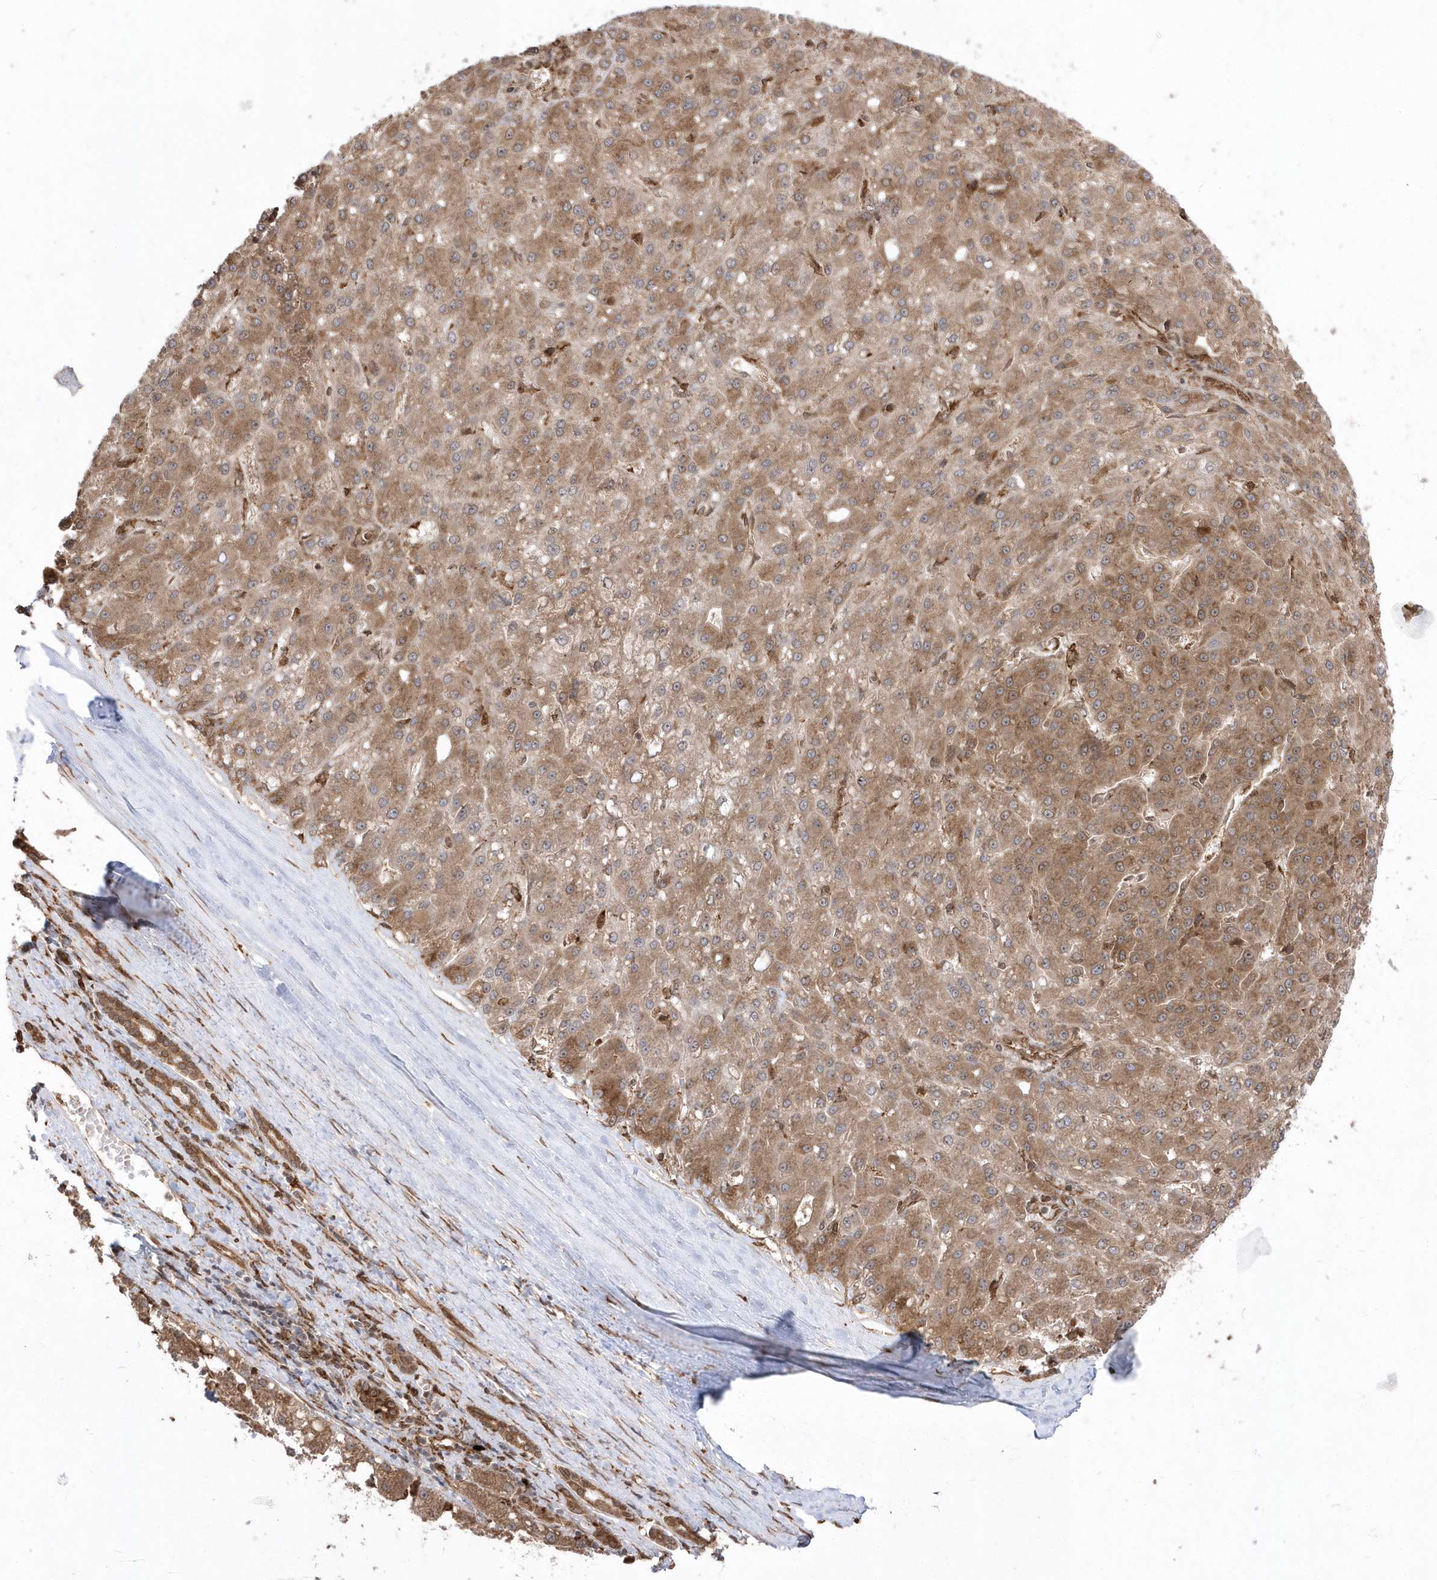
{"staining": {"intensity": "moderate", "quantity": ">75%", "location": "cytoplasmic/membranous"}, "tissue": "liver cancer", "cell_type": "Tumor cells", "image_type": "cancer", "snomed": [{"axis": "morphology", "description": "Carcinoma, Hepatocellular, NOS"}, {"axis": "topography", "description": "Liver"}], "caption": "This is a histology image of IHC staining of liver hepatocellular carcinoma, which shows moderate staining in the cytoplasmic/membranous of tumor cells.", "gene": "EPC2", "patient": {"sex": "male", "age": 67}}